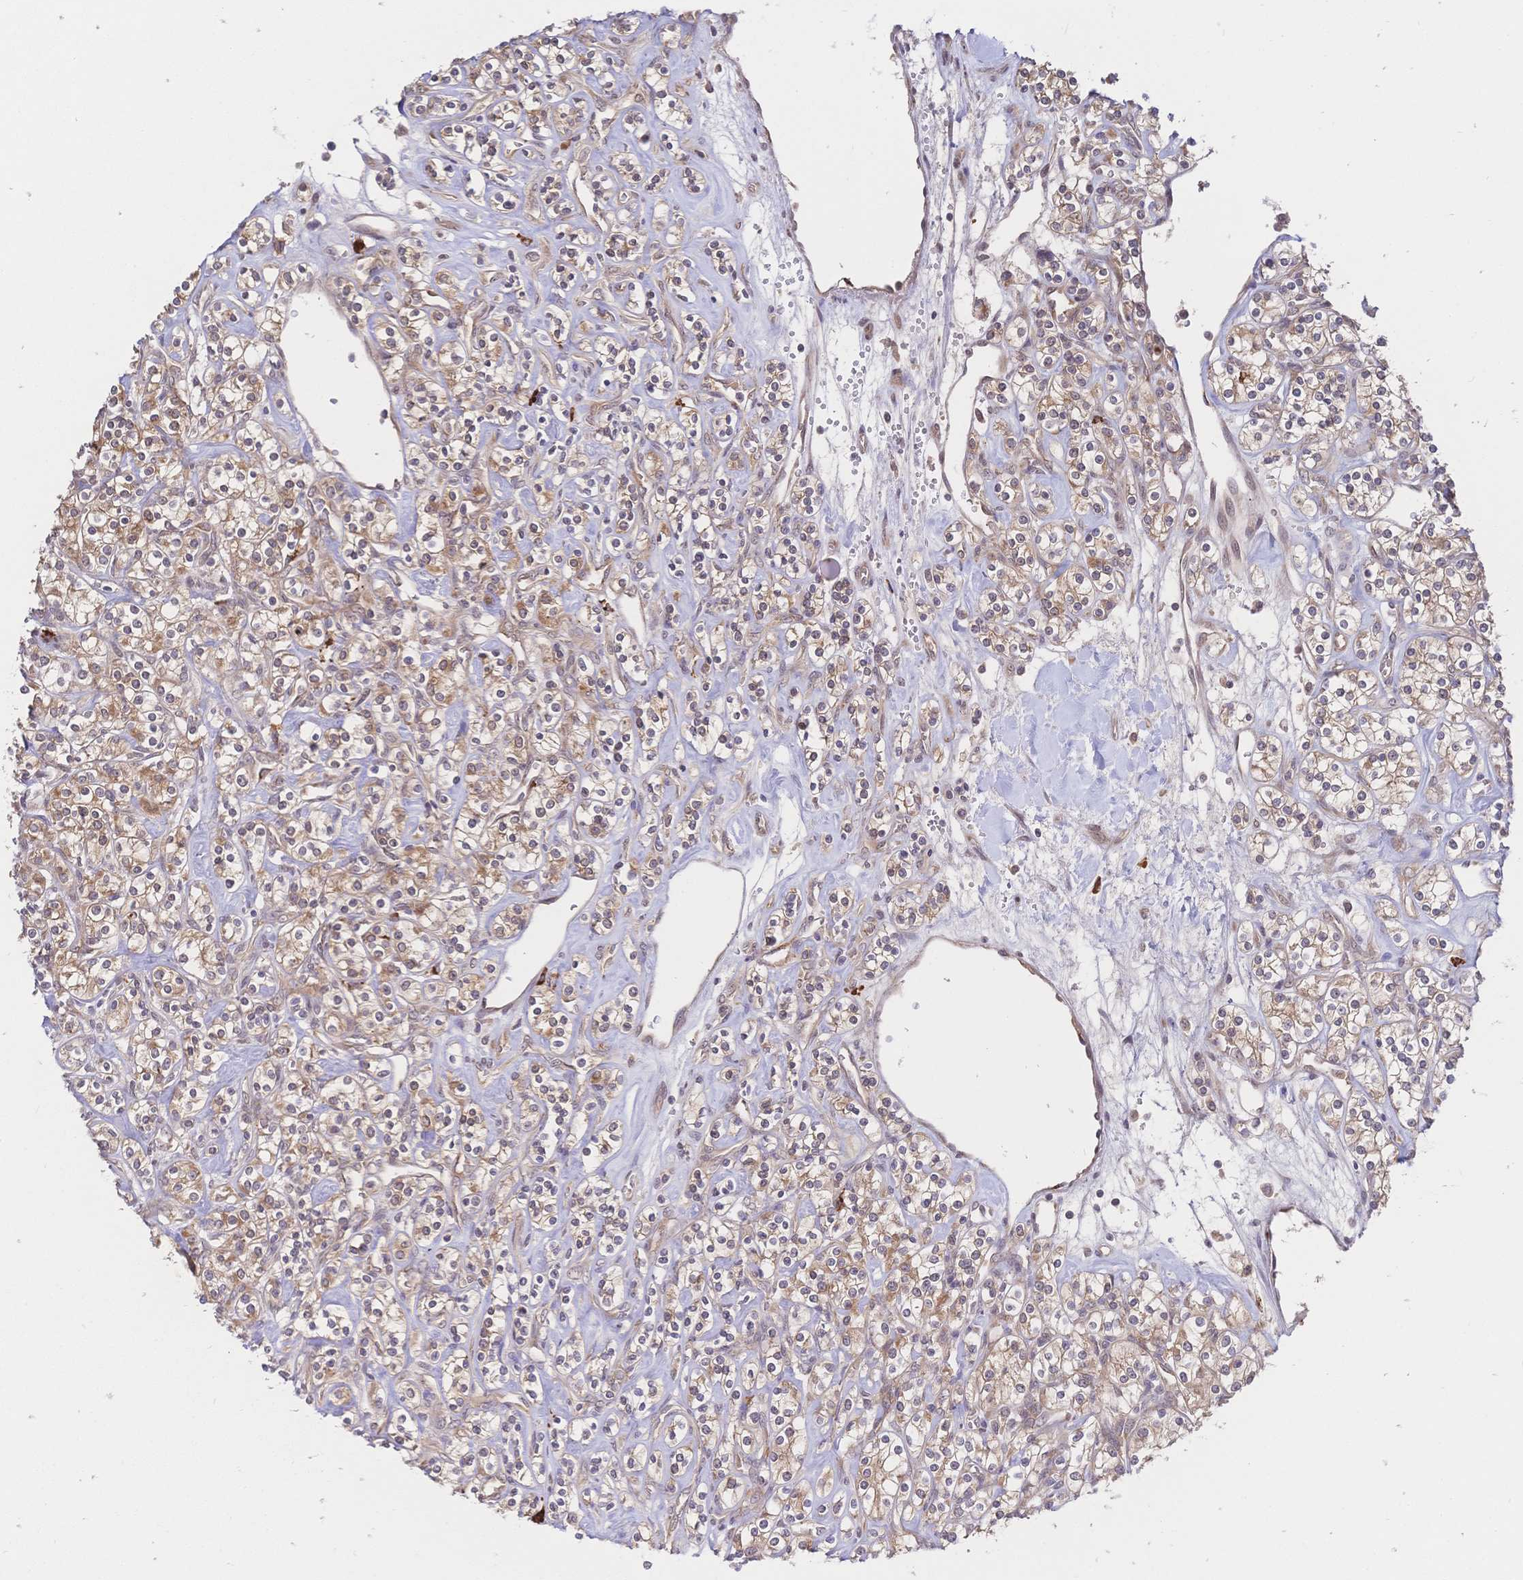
{"staining": {"intensity": "weak", "quantity": ">75%", "location": "cytoplasmic/membranous"}, "tissue": "renal cancer", "cell_type": "Tumor cells", "image_type": "cancer", "snomed": [{"axis": "morphology", "description": "Adenocarcinoma, NOS"}, {"axis": "topography", "description": "Kidney"}], "caption": "Renal cancer (adenocarcinoma) was stained to show a protein in brown. There is low levels of weak cytoplasmic/membranous staining in approximately >75% of tumor cells.", "gene": "LMO4", "patient": {"sex": "male", "age": 77}}